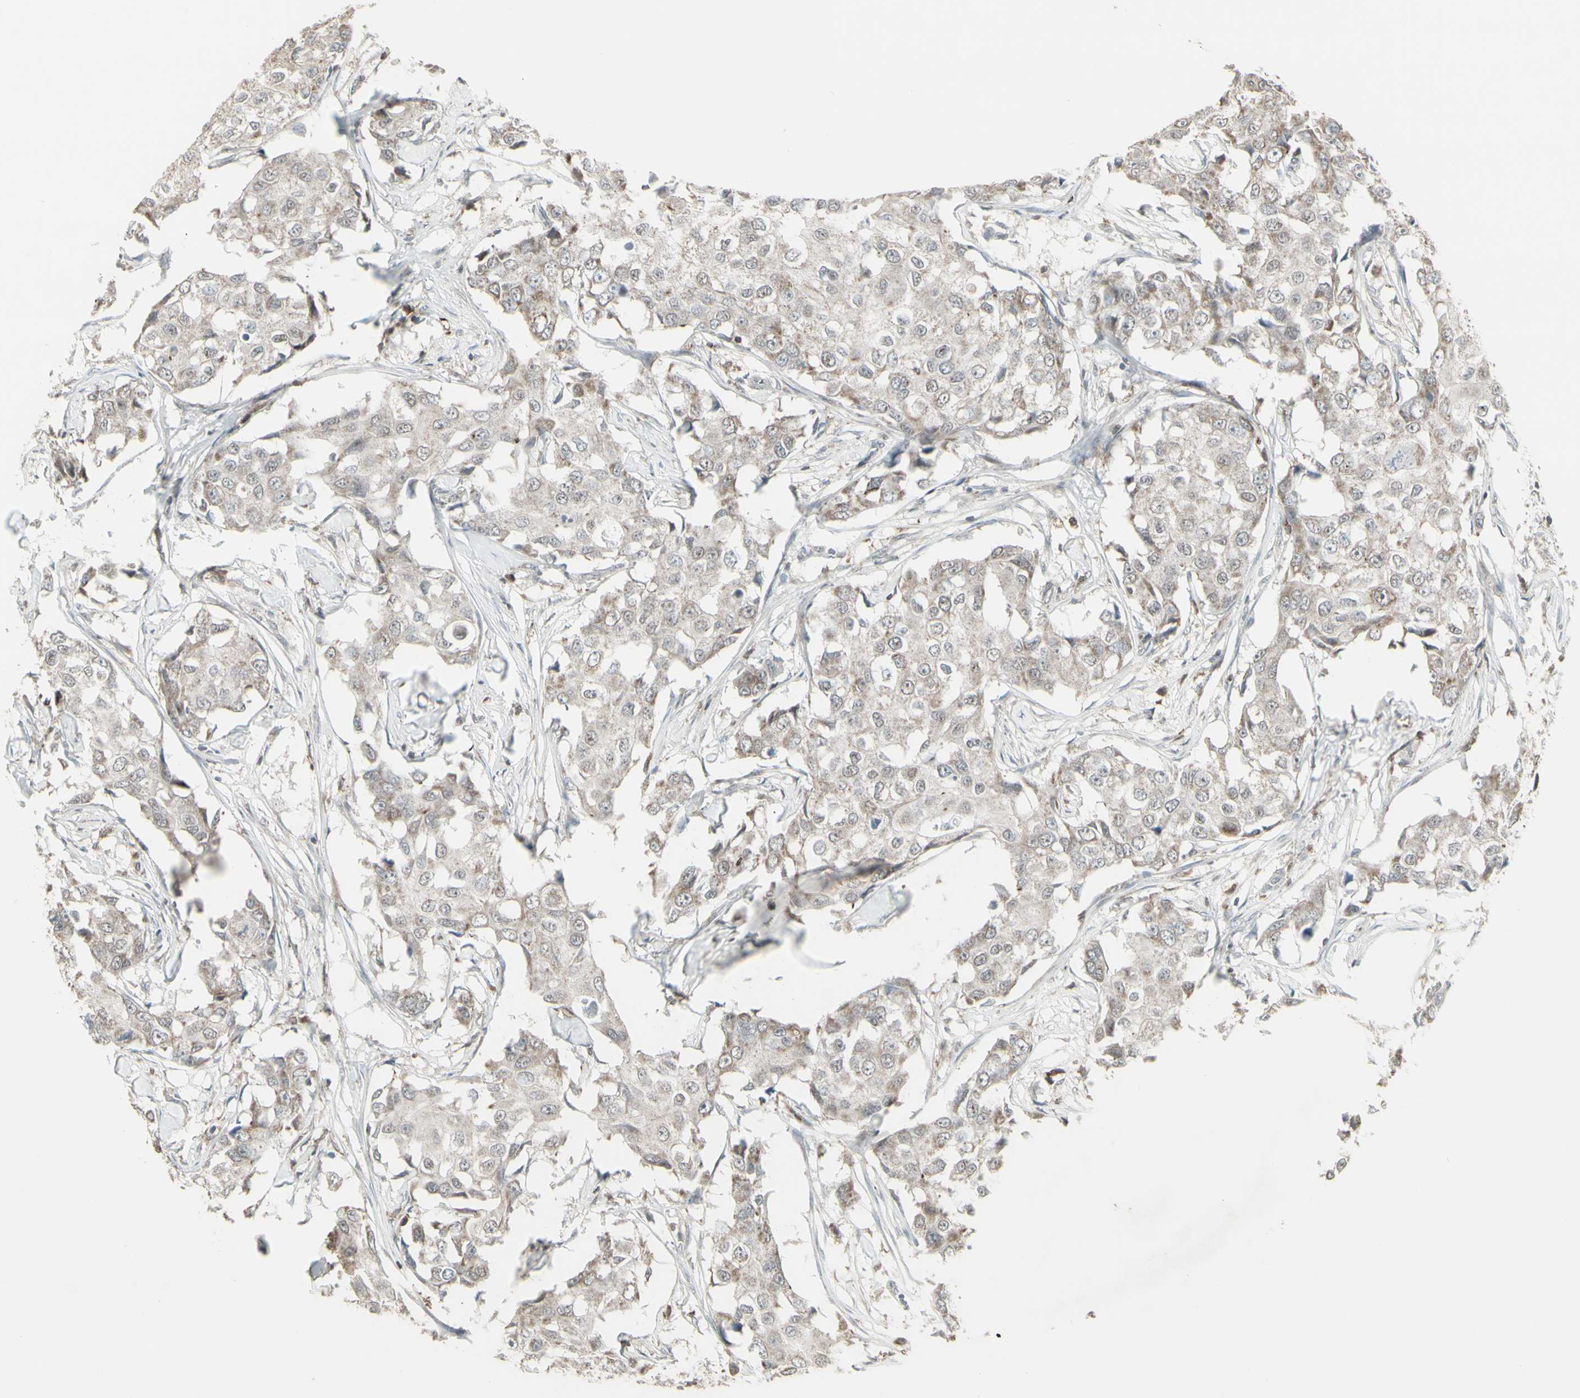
{"staining": {"intensity": "weak", "quantity": ">75%", "location": "cytoplasmic/membranous"}, "tissue": "breast cancer", "cell_type": "Tumor cells", "image_type": "cancer", "snomed": [{"axis": "morphology", "description": "Duct carcinoma"}, {"axis": "topography", "description": "Breast"}], "caption": "Human invasive ductal carcinoma (breast) stained with a brown dye displays weak cytoplasmic/membranous positive staining in approximately >75% of tumor cells.", "gene": "SAMSN1", "patient": {"sex": "female", "age": 27}}